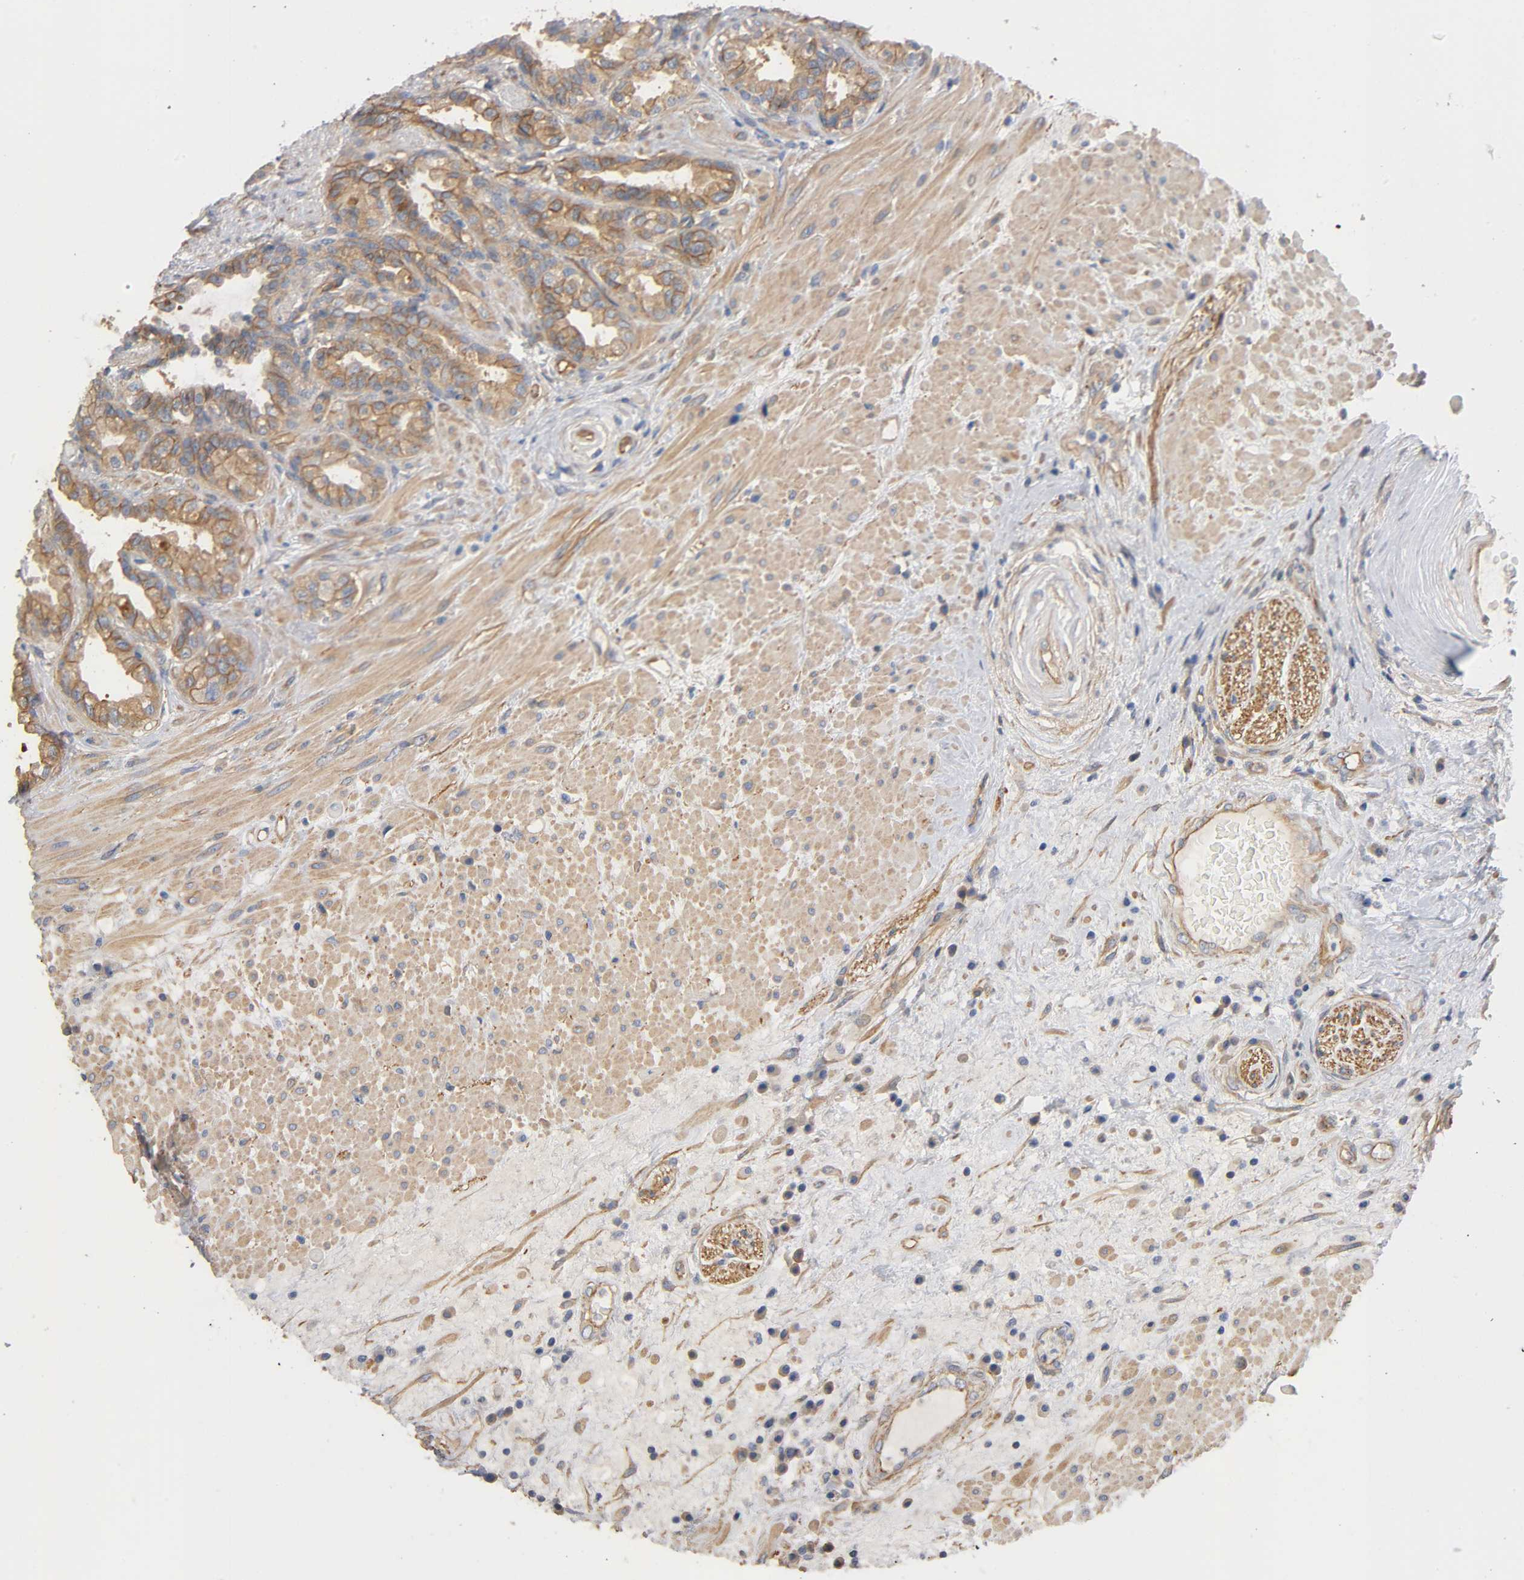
{"staining": {"intensity": "moderate", "quantity": ">75%", "location": "cytoplasmic/membranous"}, "tissue": "seminal vesicle", "cell_type": "Glandular cells", "image_type": "normal", "snomed": [{"axis": "morphology", "description": "Normal tissue, NOS"}, {"axis": "topography", "description": "Seminal veicle"}], "caption": "An IHC image of unremarkable tissue is shown. Protein staining in brown shows moderate cytoplasmic/membranous positivity in seminal vesicle within glandular cells.", "gene": "MARS1", "patient": {"sex": "male", "age": 61}}